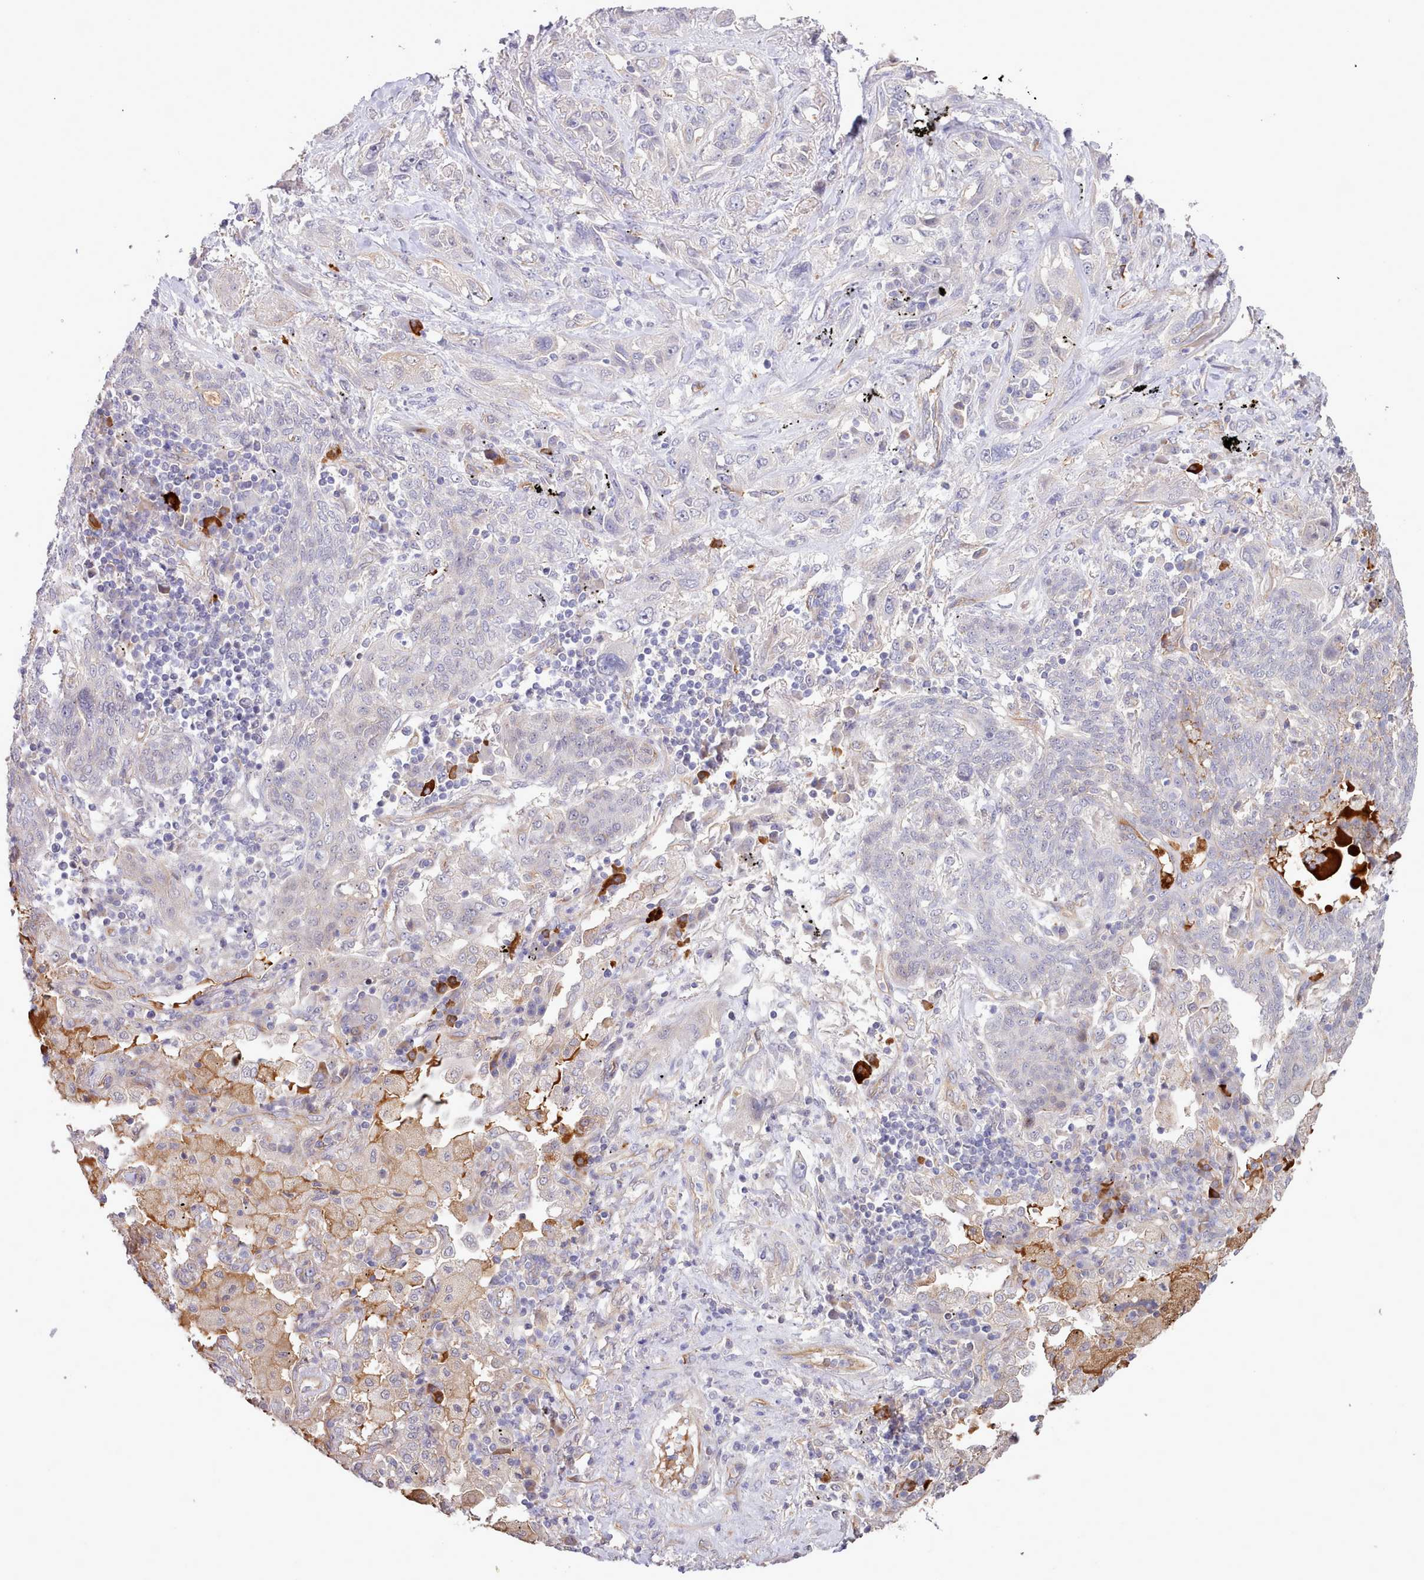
{"staining": {"intensity": "negative", "quantity": "none", "location": "none"}, "tissue": "lung cancer", "cell_type": "Tumor cells", "image_type": "cancer", "snomed": [{"axis": "morphology", "description": "Squamous cell carcinoma, NOS"}, {"axis": "topography", "description": "Lung"}], "caption": "Tumor cells are negative for brown protein staining in lung cancer.", "gene": "ZC3H13", "patient": {"sex": "female", "age": 70}}